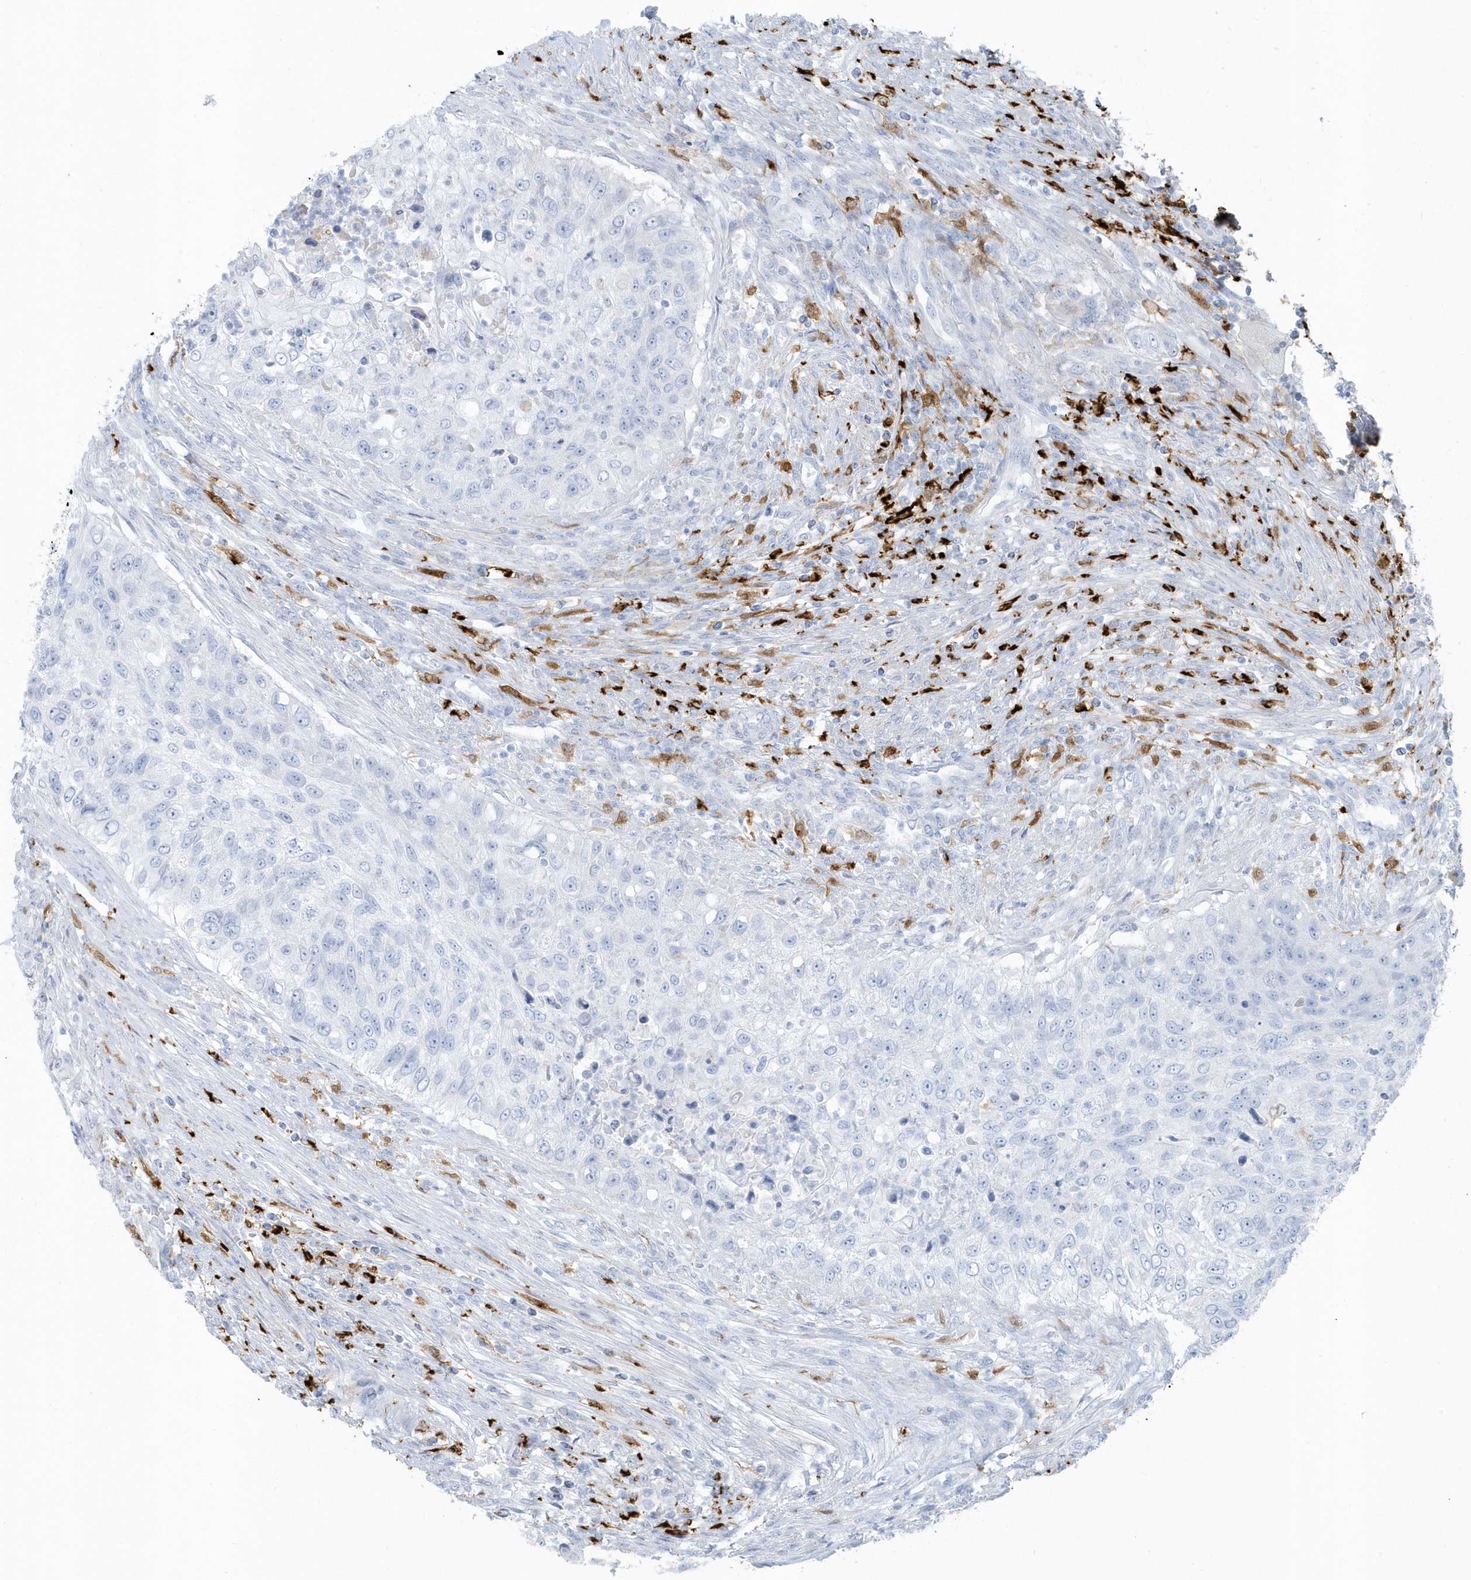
{"staining": {"intensity": "negative", "quantity": "none", "location": "none"}, "tissue": "urothelial cancer", "cell_type": "Tumor cells", "image_type": "cancer", "snomed": [{"axis": "morphology", "description": "Urothelial carcinoma, High grade"}, {"axis": "topography", "description": "Urinary bladder"}], "caption": "Immunohistochemical staining of human urothelial carcinoma (high-grade) reveals no significant positivity in tumor cells.", "gene": "FAM98A", "patient": {"sex": "female", "age": 60}}